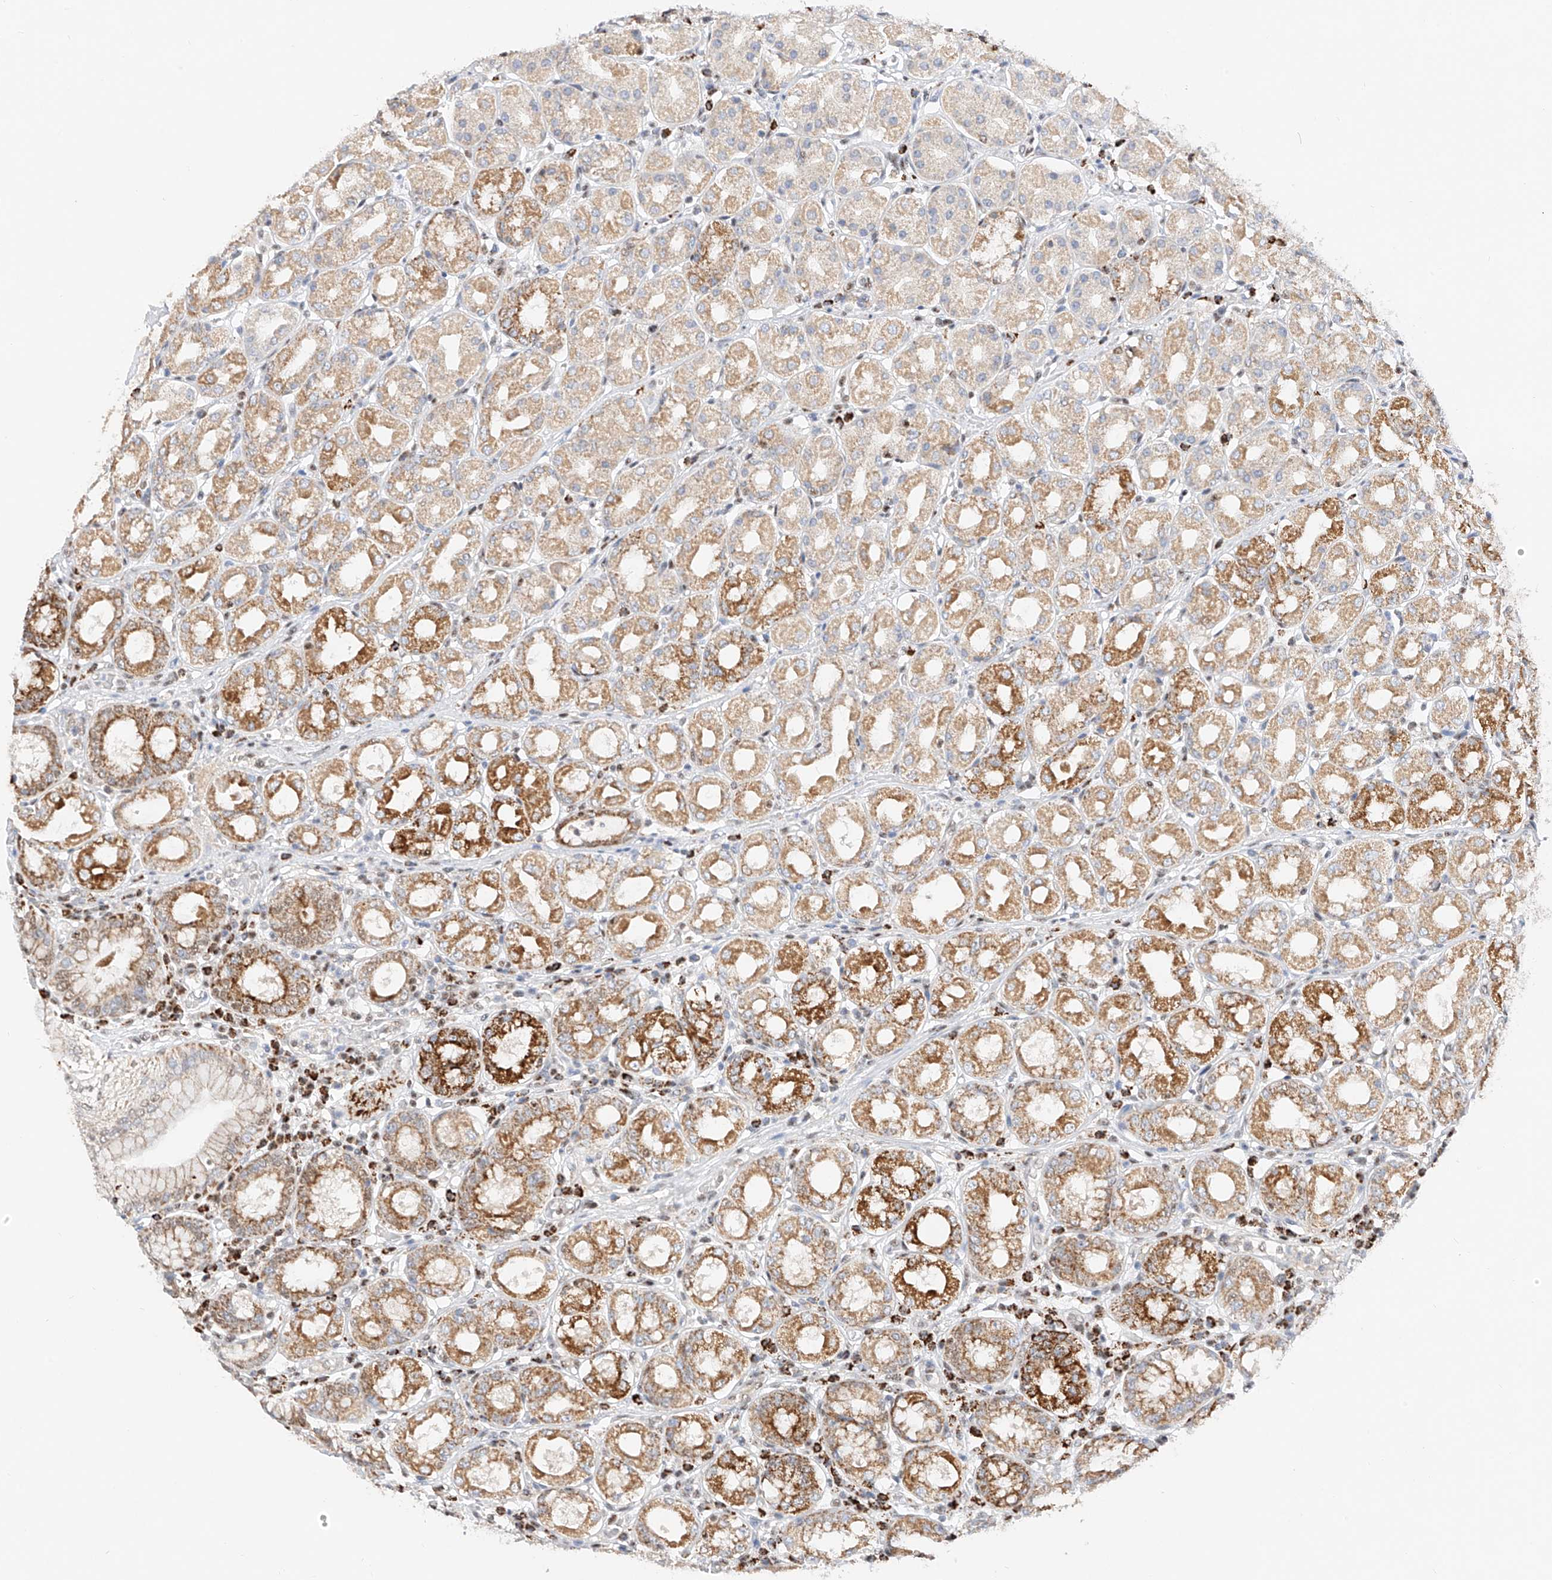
{"staining": {"intensity": "moderate", "quantity": "25%-75%", "location": "cytoplasmic/membranous"}, "tissue": "stomach", "cell_type": "Glandular cells", "image_type": "normal", "snomed": [{"axis": "morphology", "description": "Normal tissue, NOS"}, {"axis": "topography", "description": "Stomach"}, {"axis": "topography", "description": "Stomach, lower"}], "caption": "Glandular cells show medium levels of moderate cytoplasmic/membranous expression in about 25%-75% of cells in normal human stomach.", "gene": "NRF1", "patient": {"sex": "female", "age": 56}}